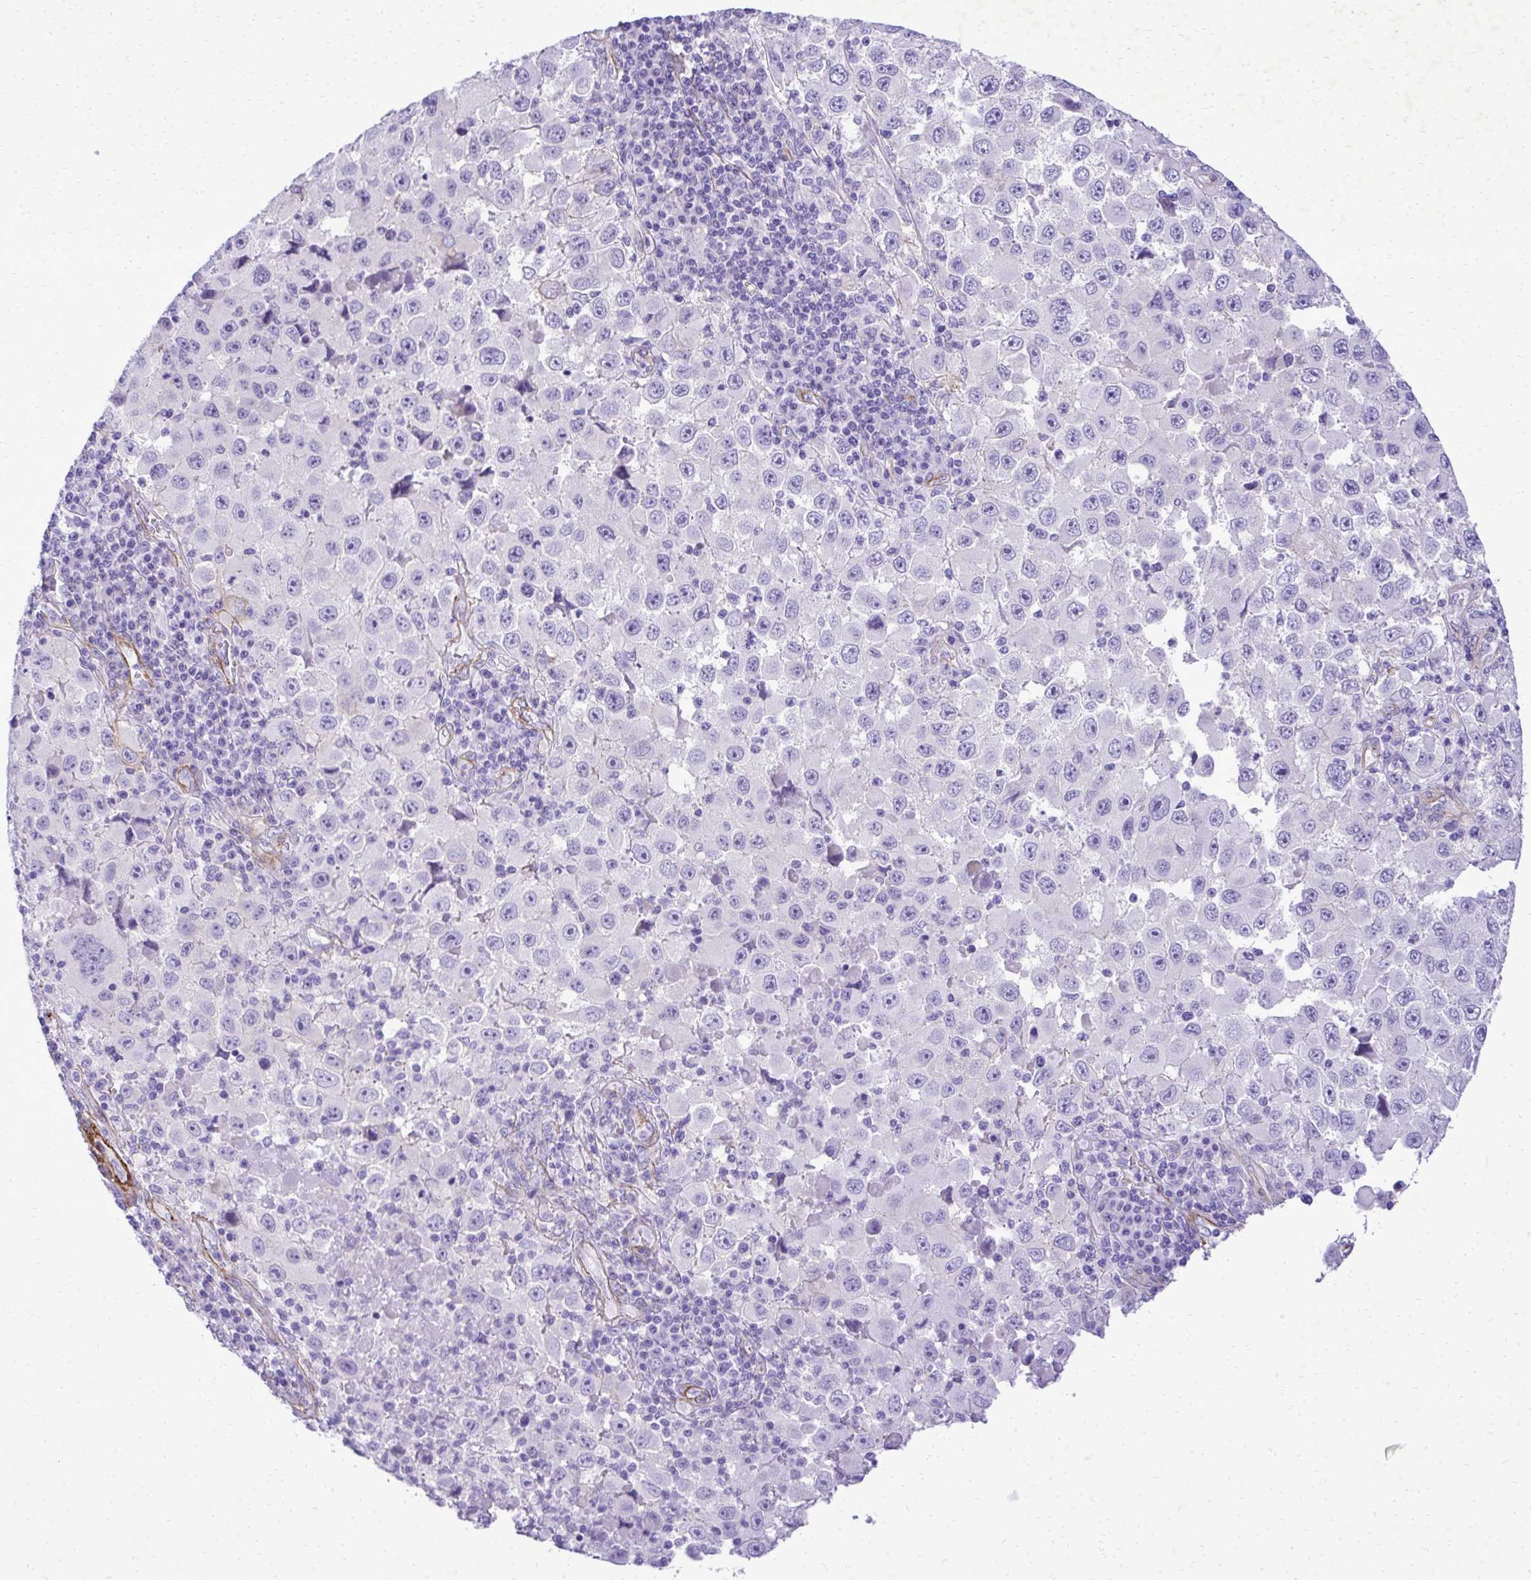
{"staining": {"intensity": "negative", "quantity": "none", "location": "none"}, "tissue": "melanoma", "cell_type": "Tumor cells", "image_type": "cancer", "snomed": [{"axis": "morphology", "description": "Malignant melanoma, Metastatic site"}, {"axis": "topography", "description": "Lymph node"}], "caption": "High magnification brightfield microscopy of melanoma stained with DAB (3,3'-diaminobenzidine) (brown) and counterstained with hematoxylin (blue): tumor cells show no significant staining.", "gene": "PITPNM3", "patient": {"sex": "female", "age": 67}}